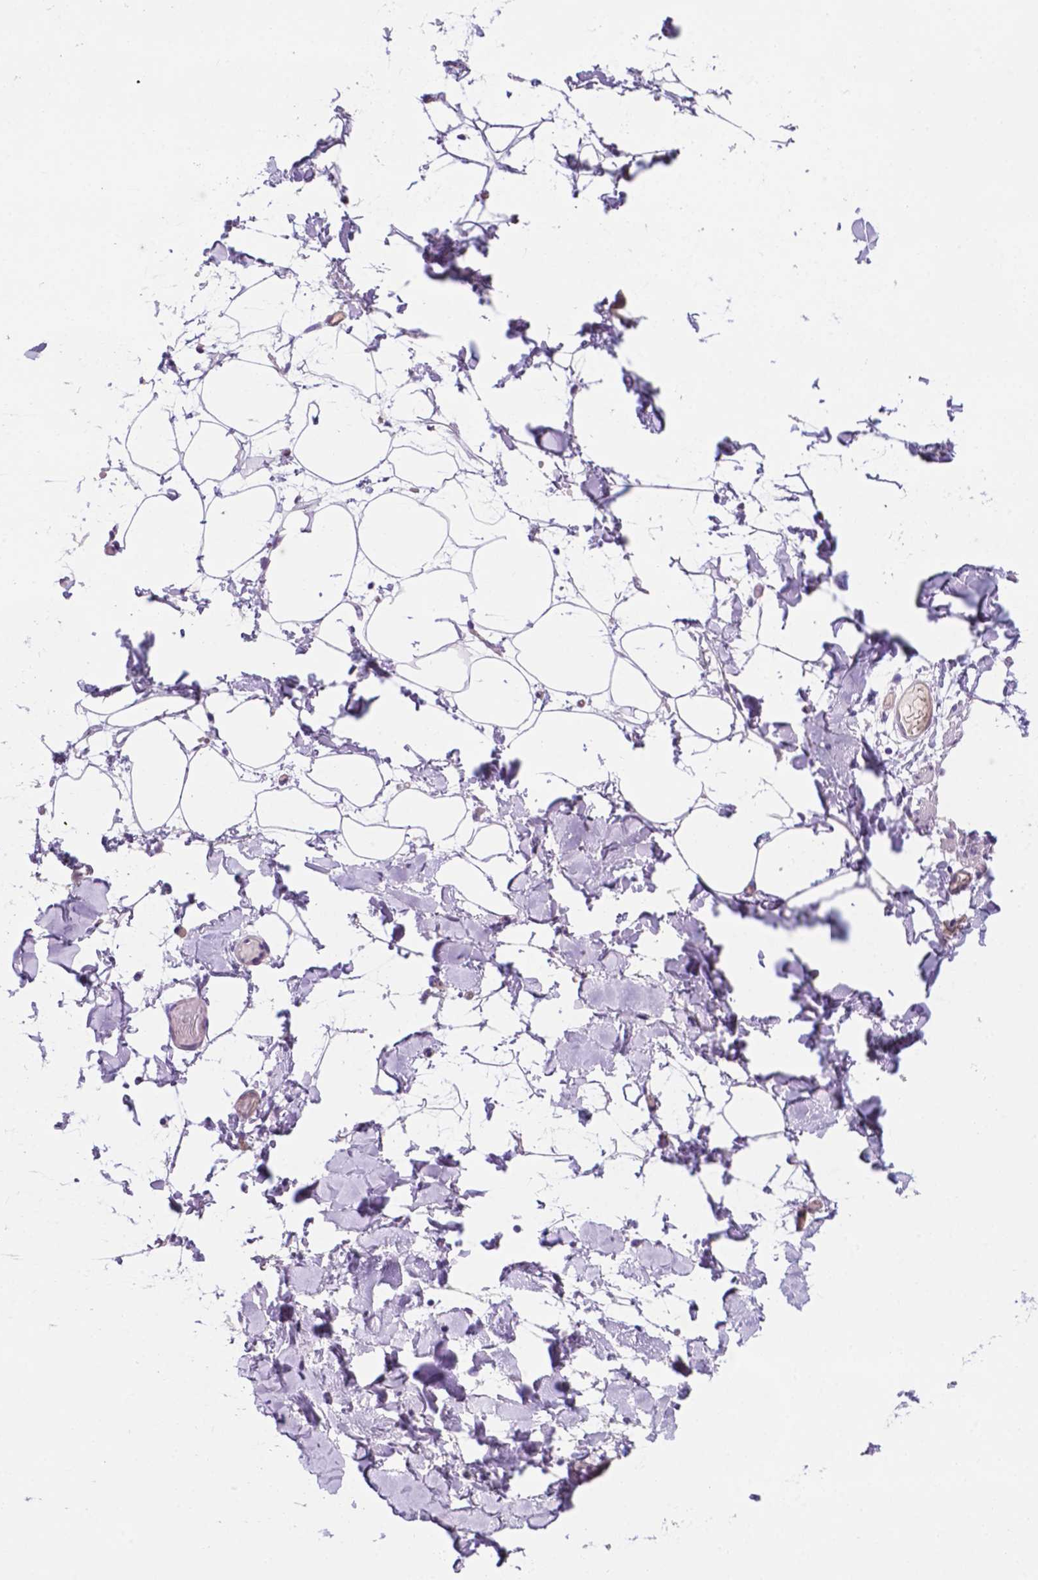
{"staining": {"intensity": "negative", "quantity": "none", "location": "none"}, "tissue": "adipose tissue", "cell_type": "Adipocytes", "image_type": "normal", "snomed": [{"axis": "morphology", "description": "Normal tissue, NOS"}, {"axis": "topography", "description": "Gallbladder"}, {"axis": "topography", "description": "Peripheral nerve tissue"}], "caption": "This micrograph is of unremarkable adipose tissue stained with IHC to label a protein in brown with the nuclei are counter-stained blue. There is no expression in adipocytes. (Immunohistochemistry (ihc), brightfield microscopy, high magnification).", "gene": "CEACAM7", "patient": {"sex": "female", "age": 45}}